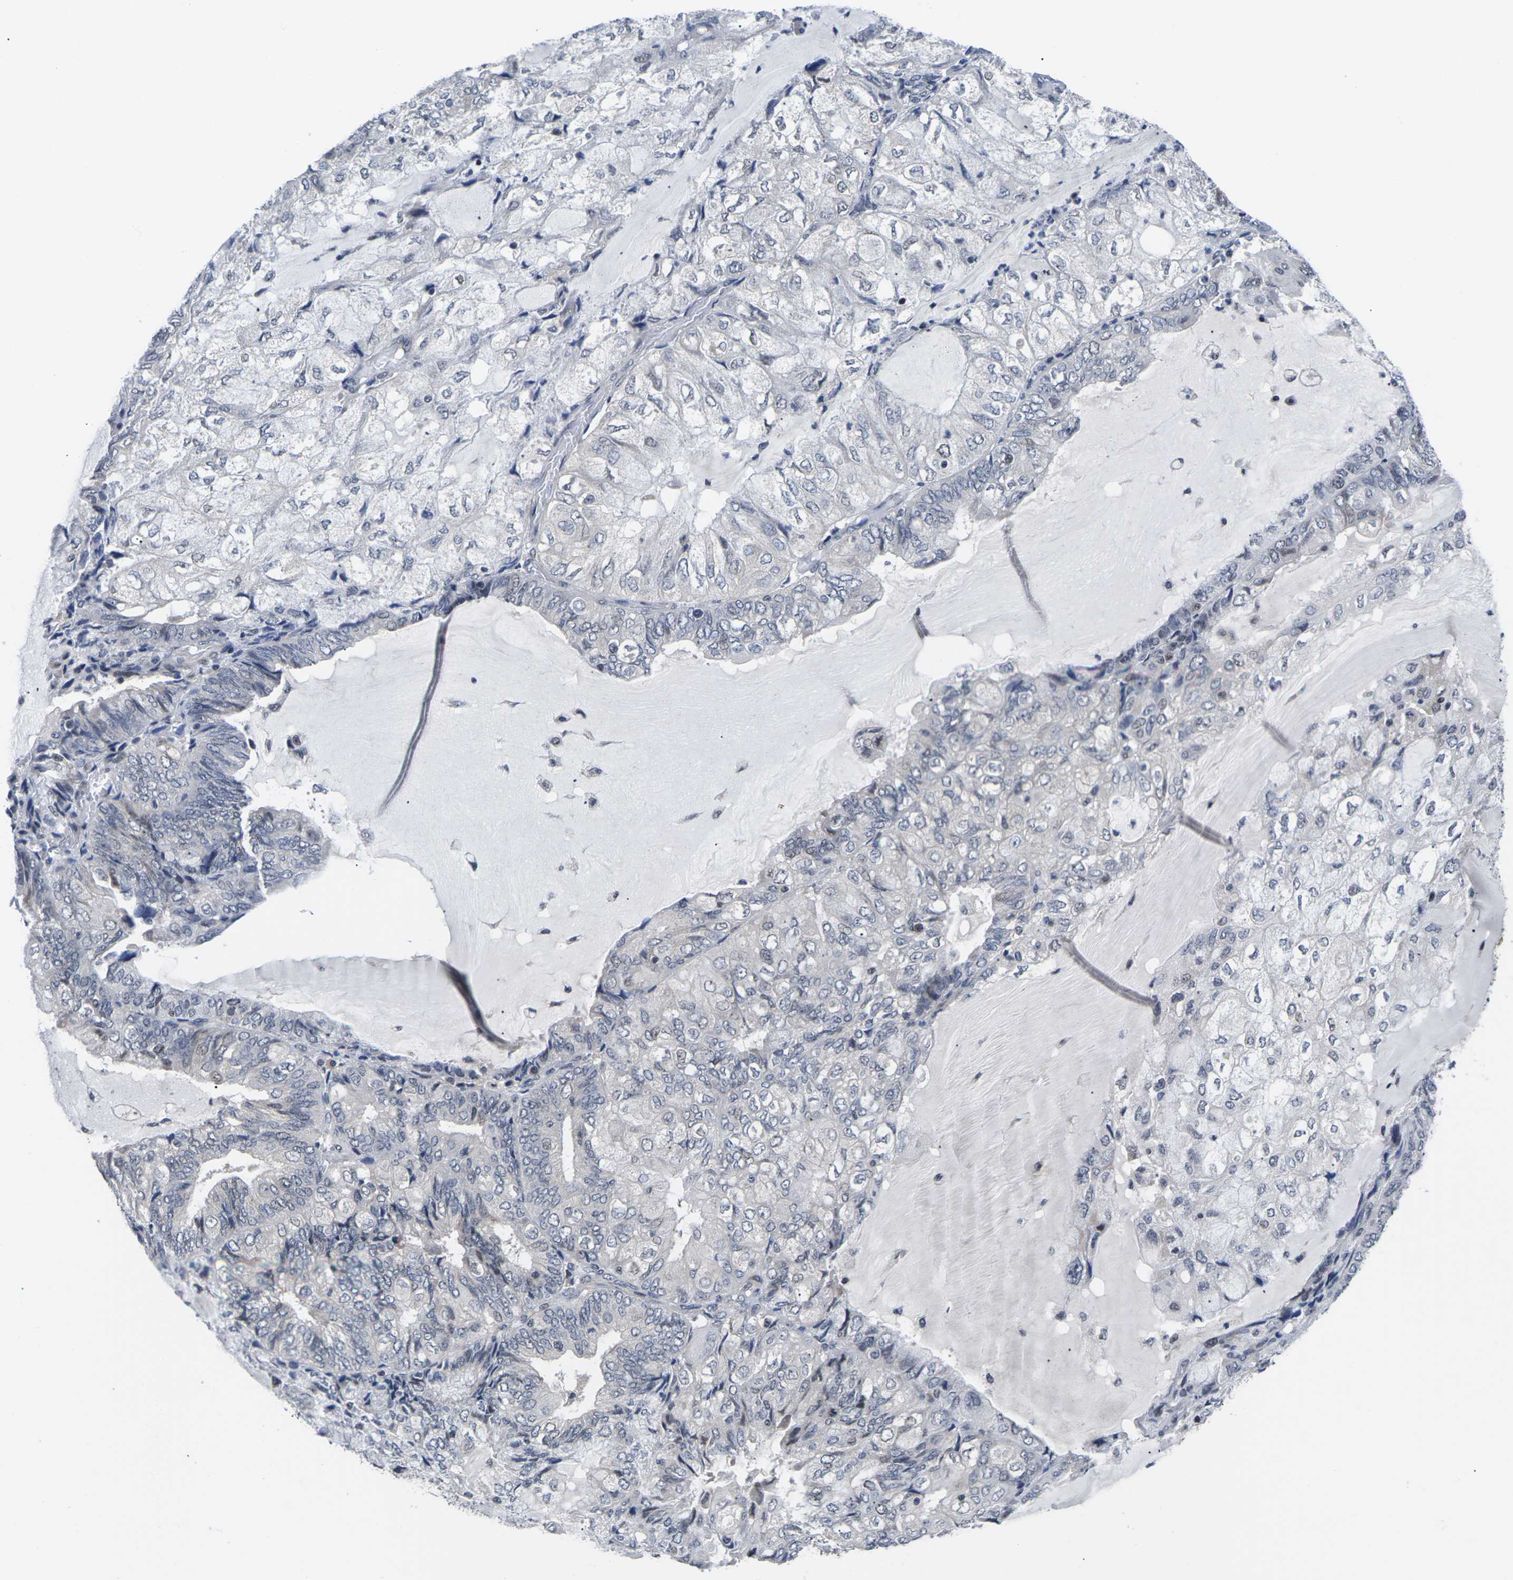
{"staining": {"intensity": "negative", "quantity": "none", "location": "none"}, "tissue": "endometrial cancer", "cell_type": "Tumor cells", "image_type": "cancer", "snomed": [{"axis": "morphology", "description": "Adenocarcinoma, NOS"}, {"axis": "topography", "description": "Endometrium"}], "caption": "A high-resolution image shows IHC staining of endometrial cancer (adenocarcinoma), which displays no significant staining in tumor cells.", "gene": "ST6GAL2", "patient": {"sex": "female", "age": 81}}